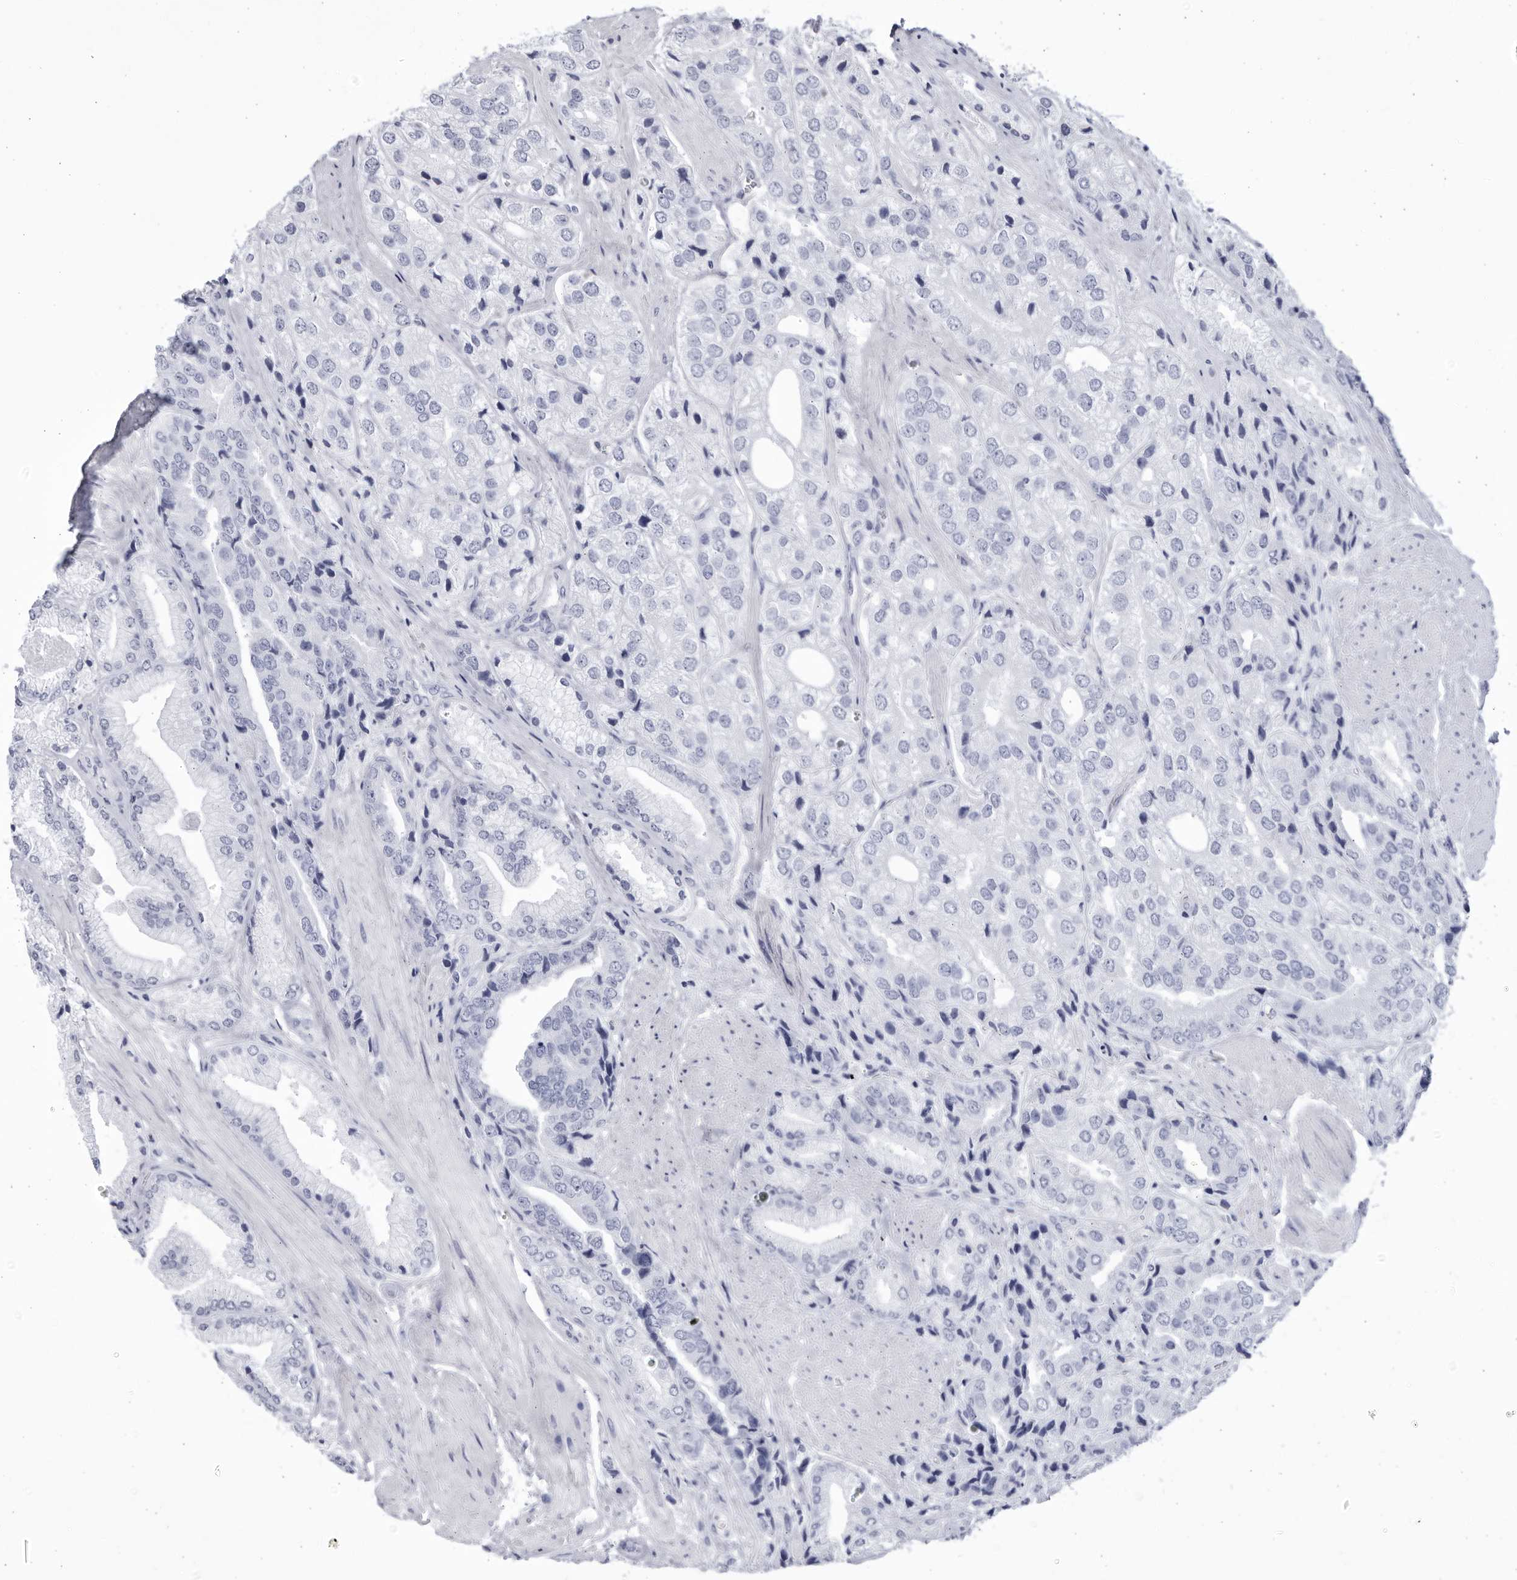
{"staining": {"intensity": "negative", "quantity": "none", "location": "none"}, "tissue": "prostate cancer", "cell_type": "Tumor cells", "image_type": "cancer", "snomed": [{"axis": "morphology", "description": "Adenocarcinoma, High grade"}, {"axis": "topography", "description": "Prostate"}], "caption": "Human high-grade adenocarcinoma (prostate) stained for a protein using immunohistochemistry shows no expression in tumor cells.", "gene": "CCDC181", "patient": {"sex": "male", "age": 50}}